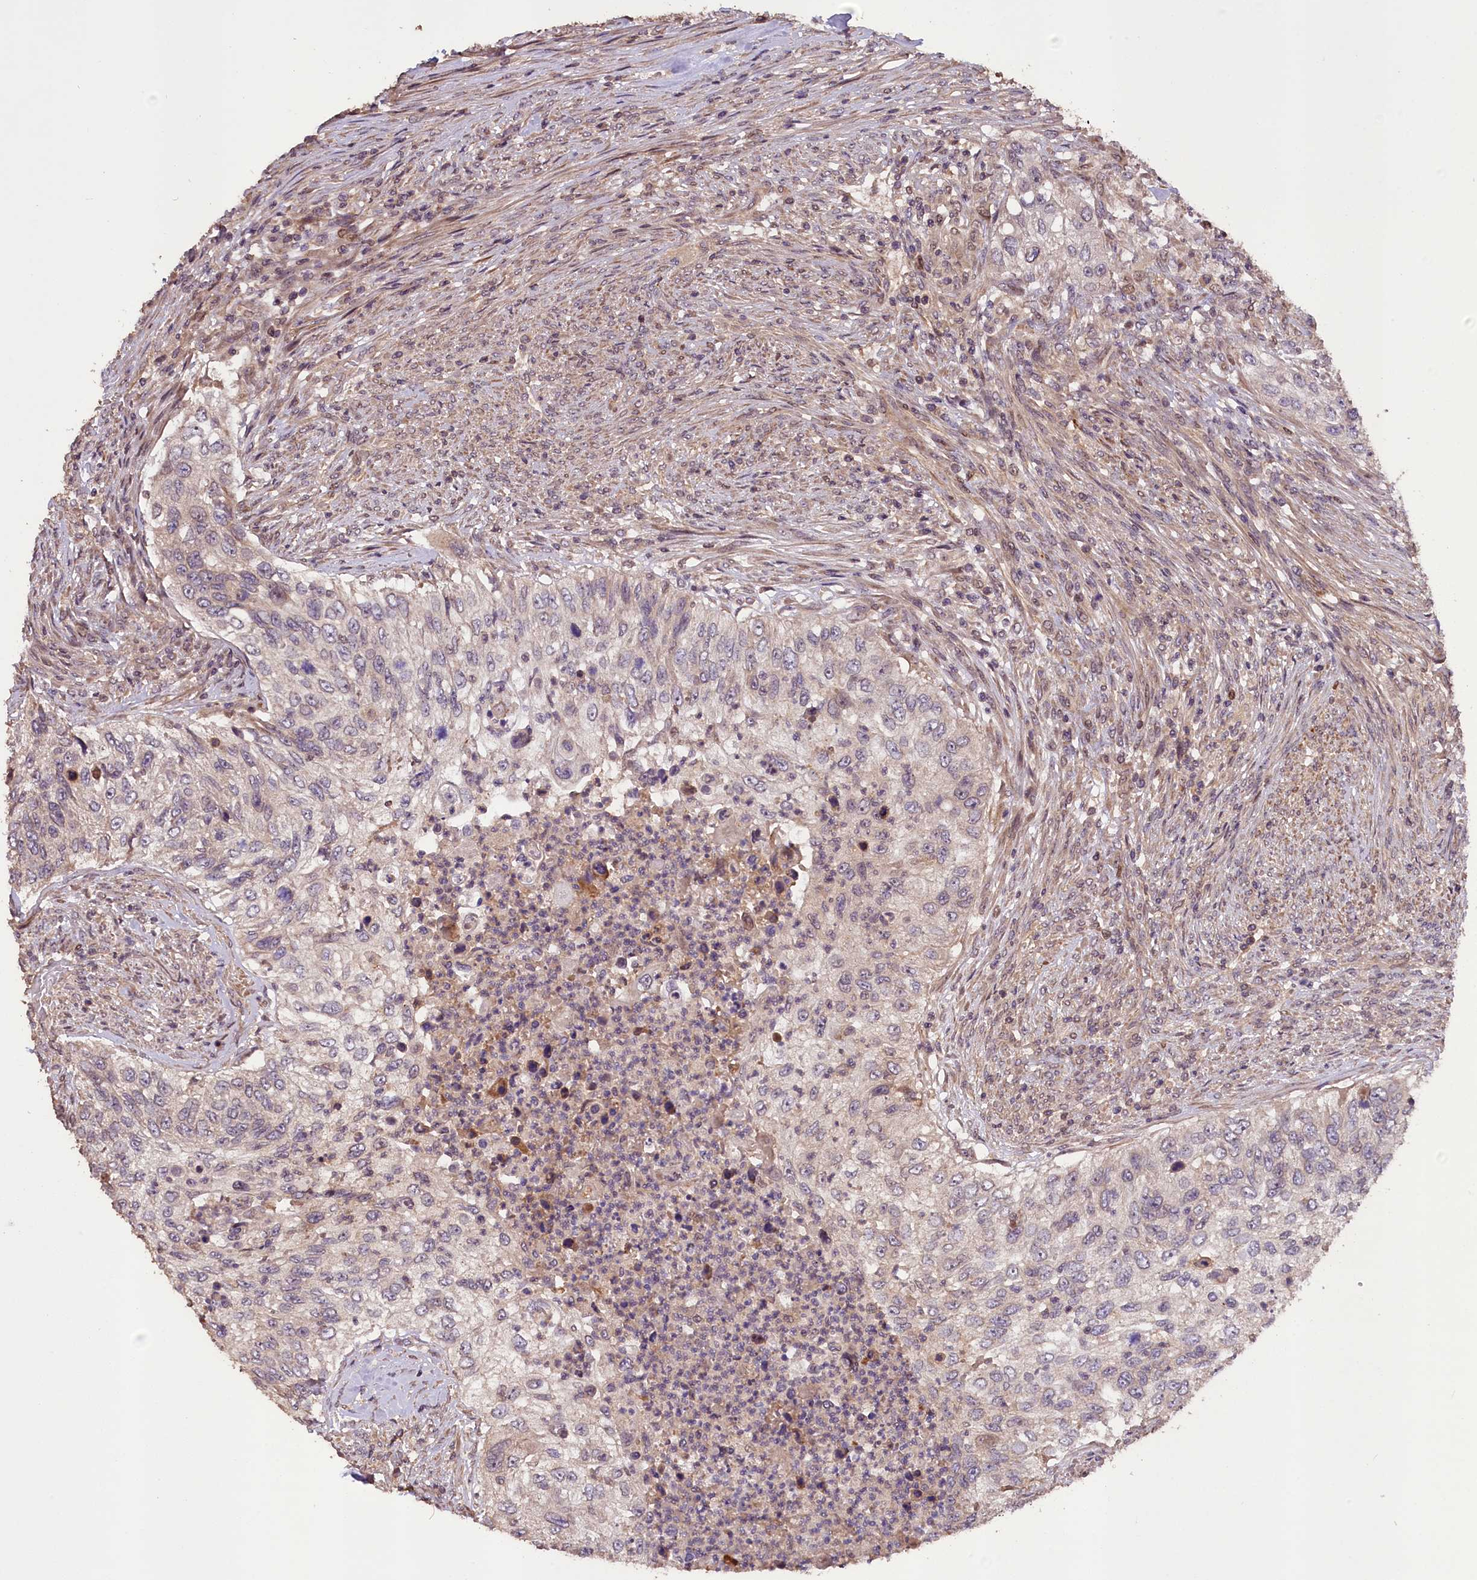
{"staining": {"intensity": "negative", "quantity": "none", "location": "none"}, "tissue": "urothelial cancer", "cell_type": "Tumor cells", "image_type": "cancer", "snomed": [{"axis": "morphology", "description": "Urothelial carcinoma, High grade"}, {"axis": "topography", "description": "Urinary bladder"}], "caption": "Tumor cells are negative for protein expression in human urothelial carcinoma (high-grade). (Stains: DAB IHC with hematoxylin counter stain, Microscopy: brightfield microscopy at high magnification).", "gene": "DNAJB9", "patient": {"sex": "female", "age": 60}}